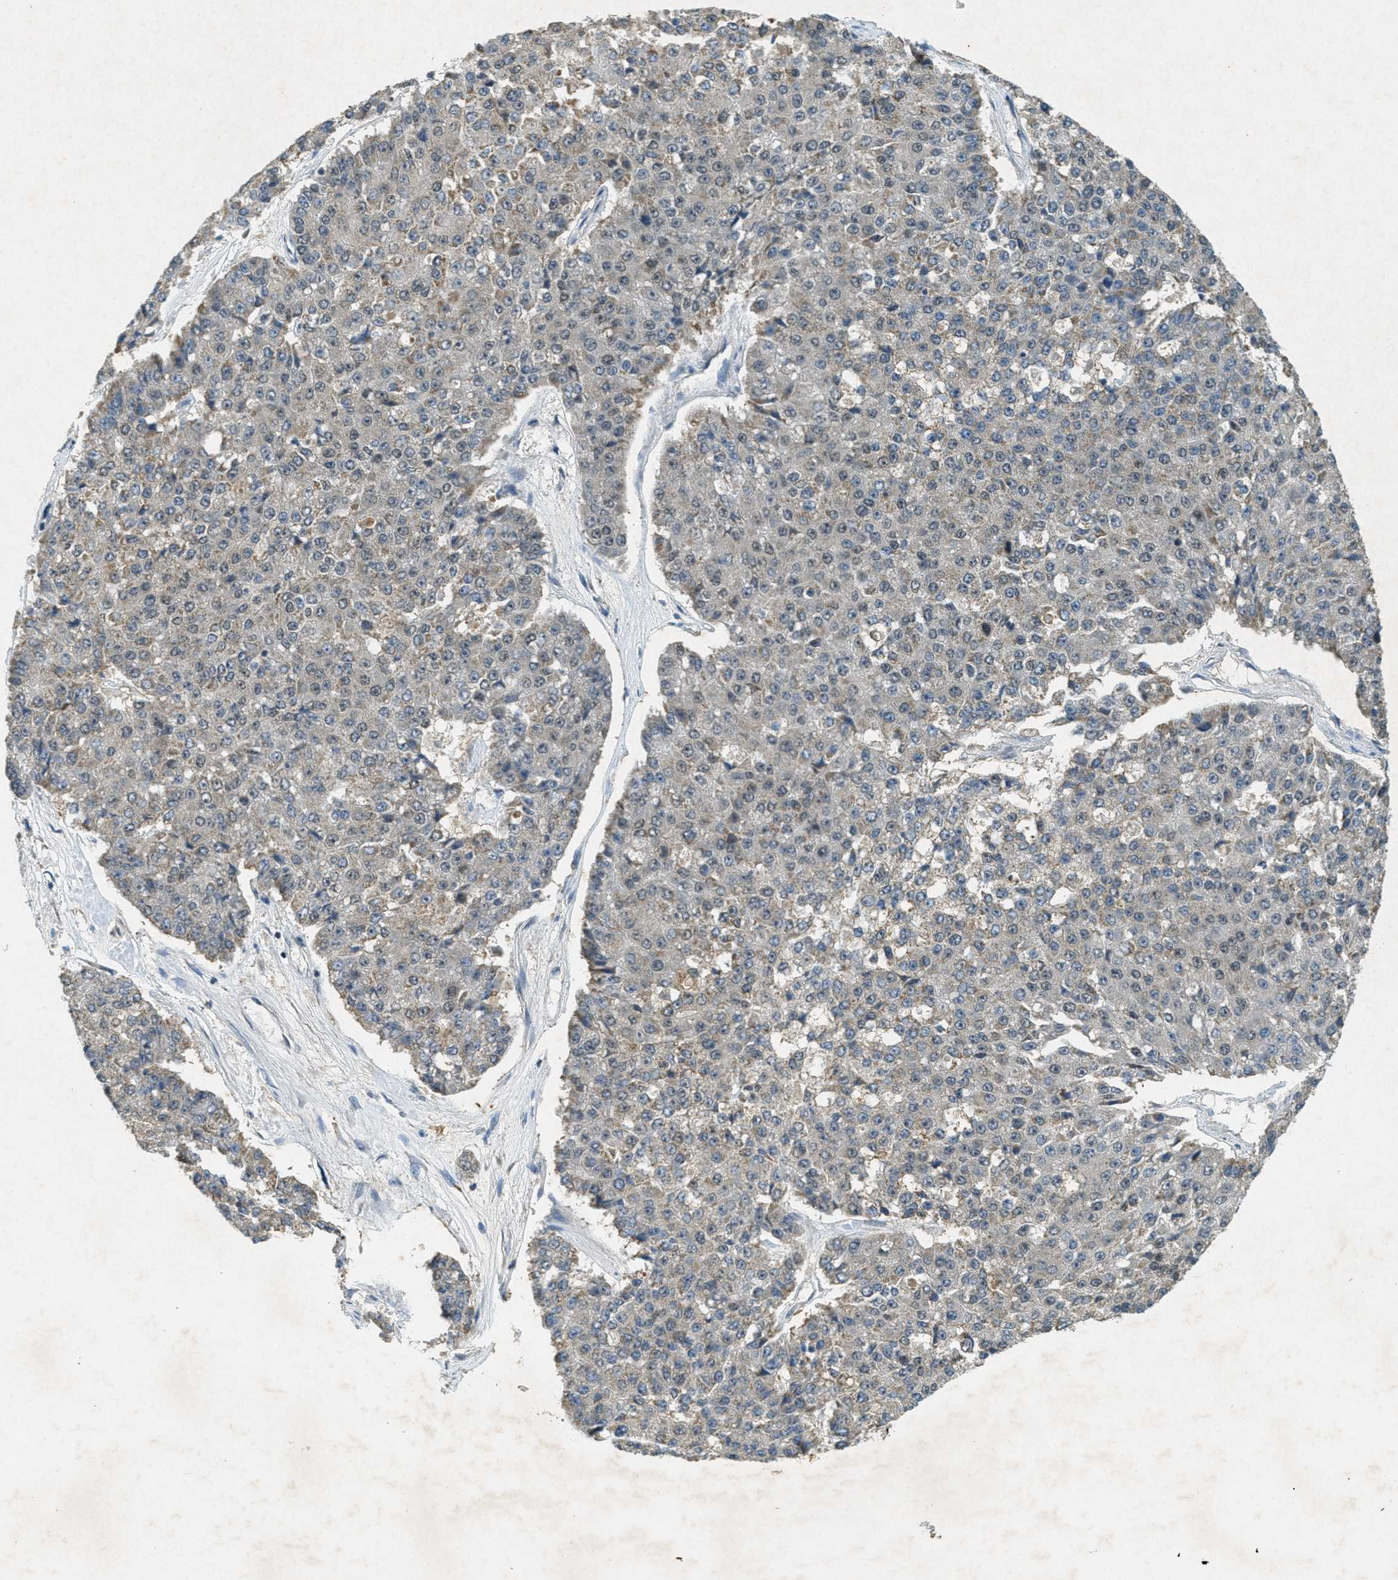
{"staining": {"intensity": "negative", "quantity": "none", "location": "none"}, "tissue": "pancreatic cancer", "cell_type": "Tumor cells", "image_type": "cancer", "snomed": [{"axis": "morphology", "description": "Adenocarcinoma, NOS"}, {"axis": "topography", "description": "Pancreas"}], "caption": "Adenocarcinoma (pancreatic) stained for a protein using immunohistochemistry exhibits no expression tumor cells.", "gene": "TCF20", "patient": {"sex": "male", "age": 50}}